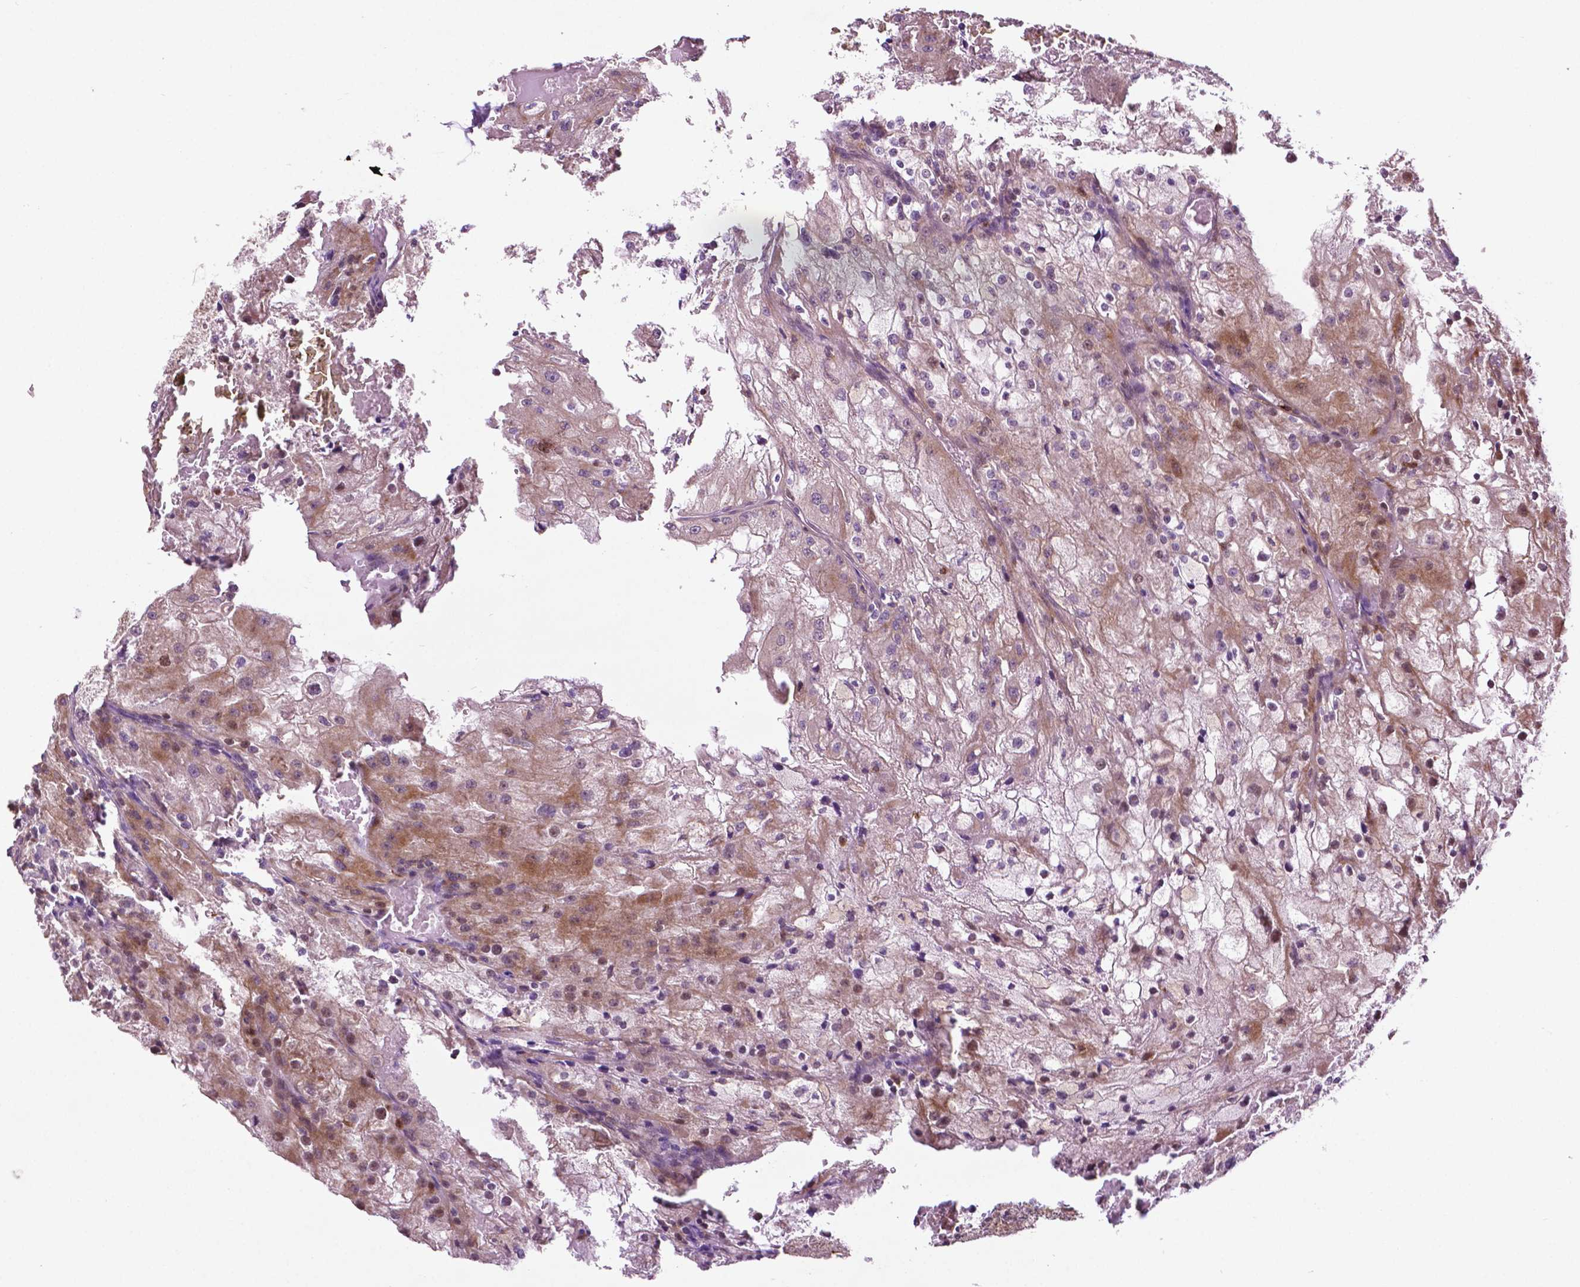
{"staining": {"intensity": "moderate", "quantity": "<25%", "location": "cytoplasmic/membranous"}, "tissue": "renal cancer", "cell_type": "Tumor cells", "image_type": "cancer", "snomed": [{"axis": "morphology", "description": "Adenocarcinoma, NOS"}, {"axis": "topography", "description": "Kidney"}], "caption": "Immunohistochemical staining of human adenocarcinoma (renal) reveals moderate cytoplasmic/membranous protein expression in about <25% of tumor cells. (brown staining indicates protein expression, while blue staining denotes nuclei).", "gene": "TMX2", "patient": {"sex": "female", "age": 74}}